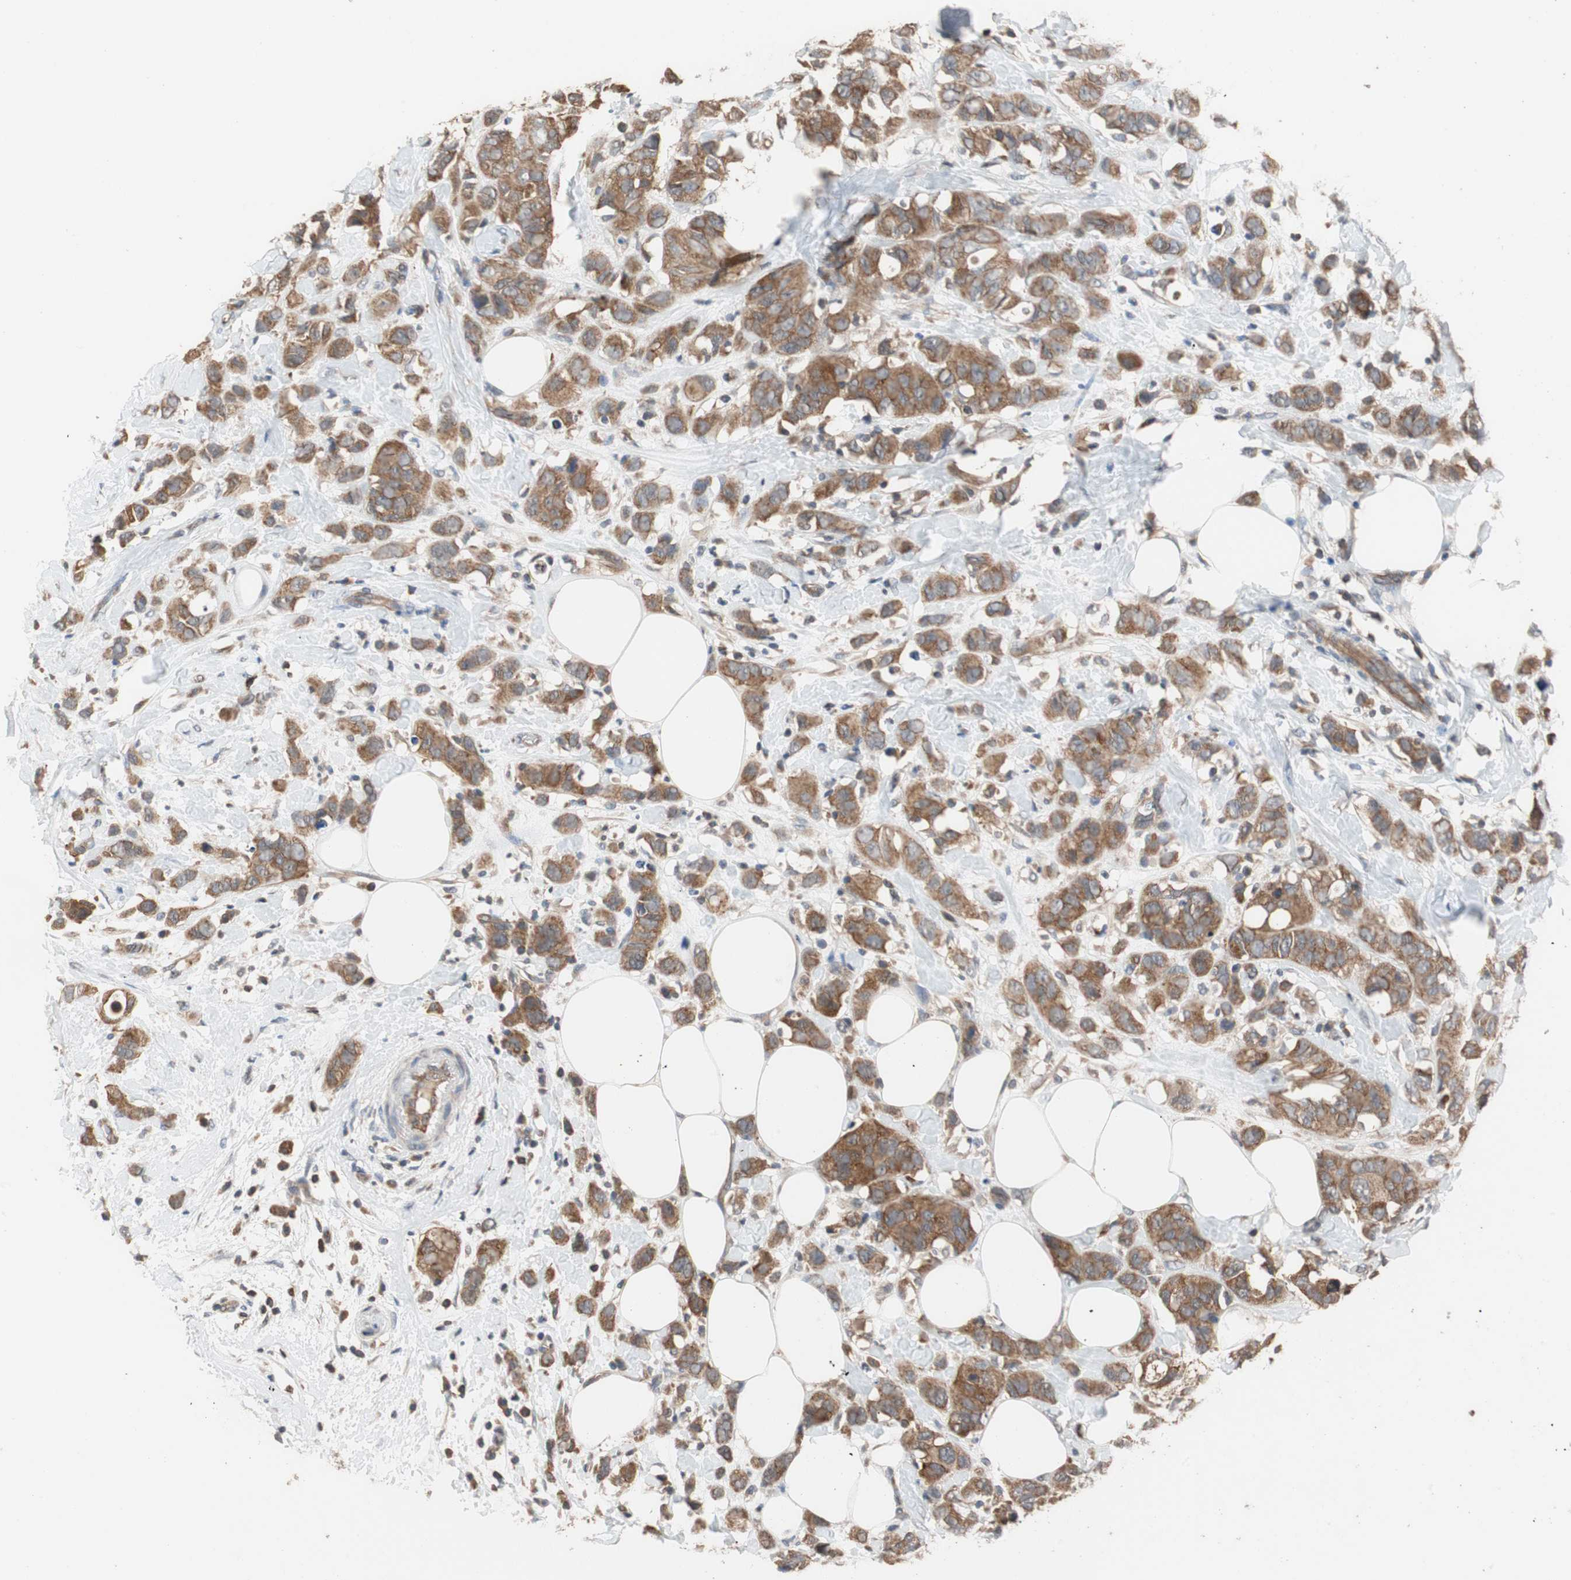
{"staining": {"intensity": "moderate", "quantity": ">75%", "location": "cytoplasmic/membranous"}, "tissue": "breast cancer", "cell_type": "Tumor cells", "image_type": "cancer", "snomed": [{"axis": "morphology", "description": "Normal tissue, NOS"}, {"axis": "morphology", "description": "Duct carcinoma"}, {"axis": "topography", "description": "Breast"}], "caption": "IHC of human intraductal carcinoma (breast) reveals medium levels of moderate cytoplasmic/membranous staining in approximately >75% of tumor cells.", "gene": "MAP4K2", "patient": {"sex": "female", "age": 50}}